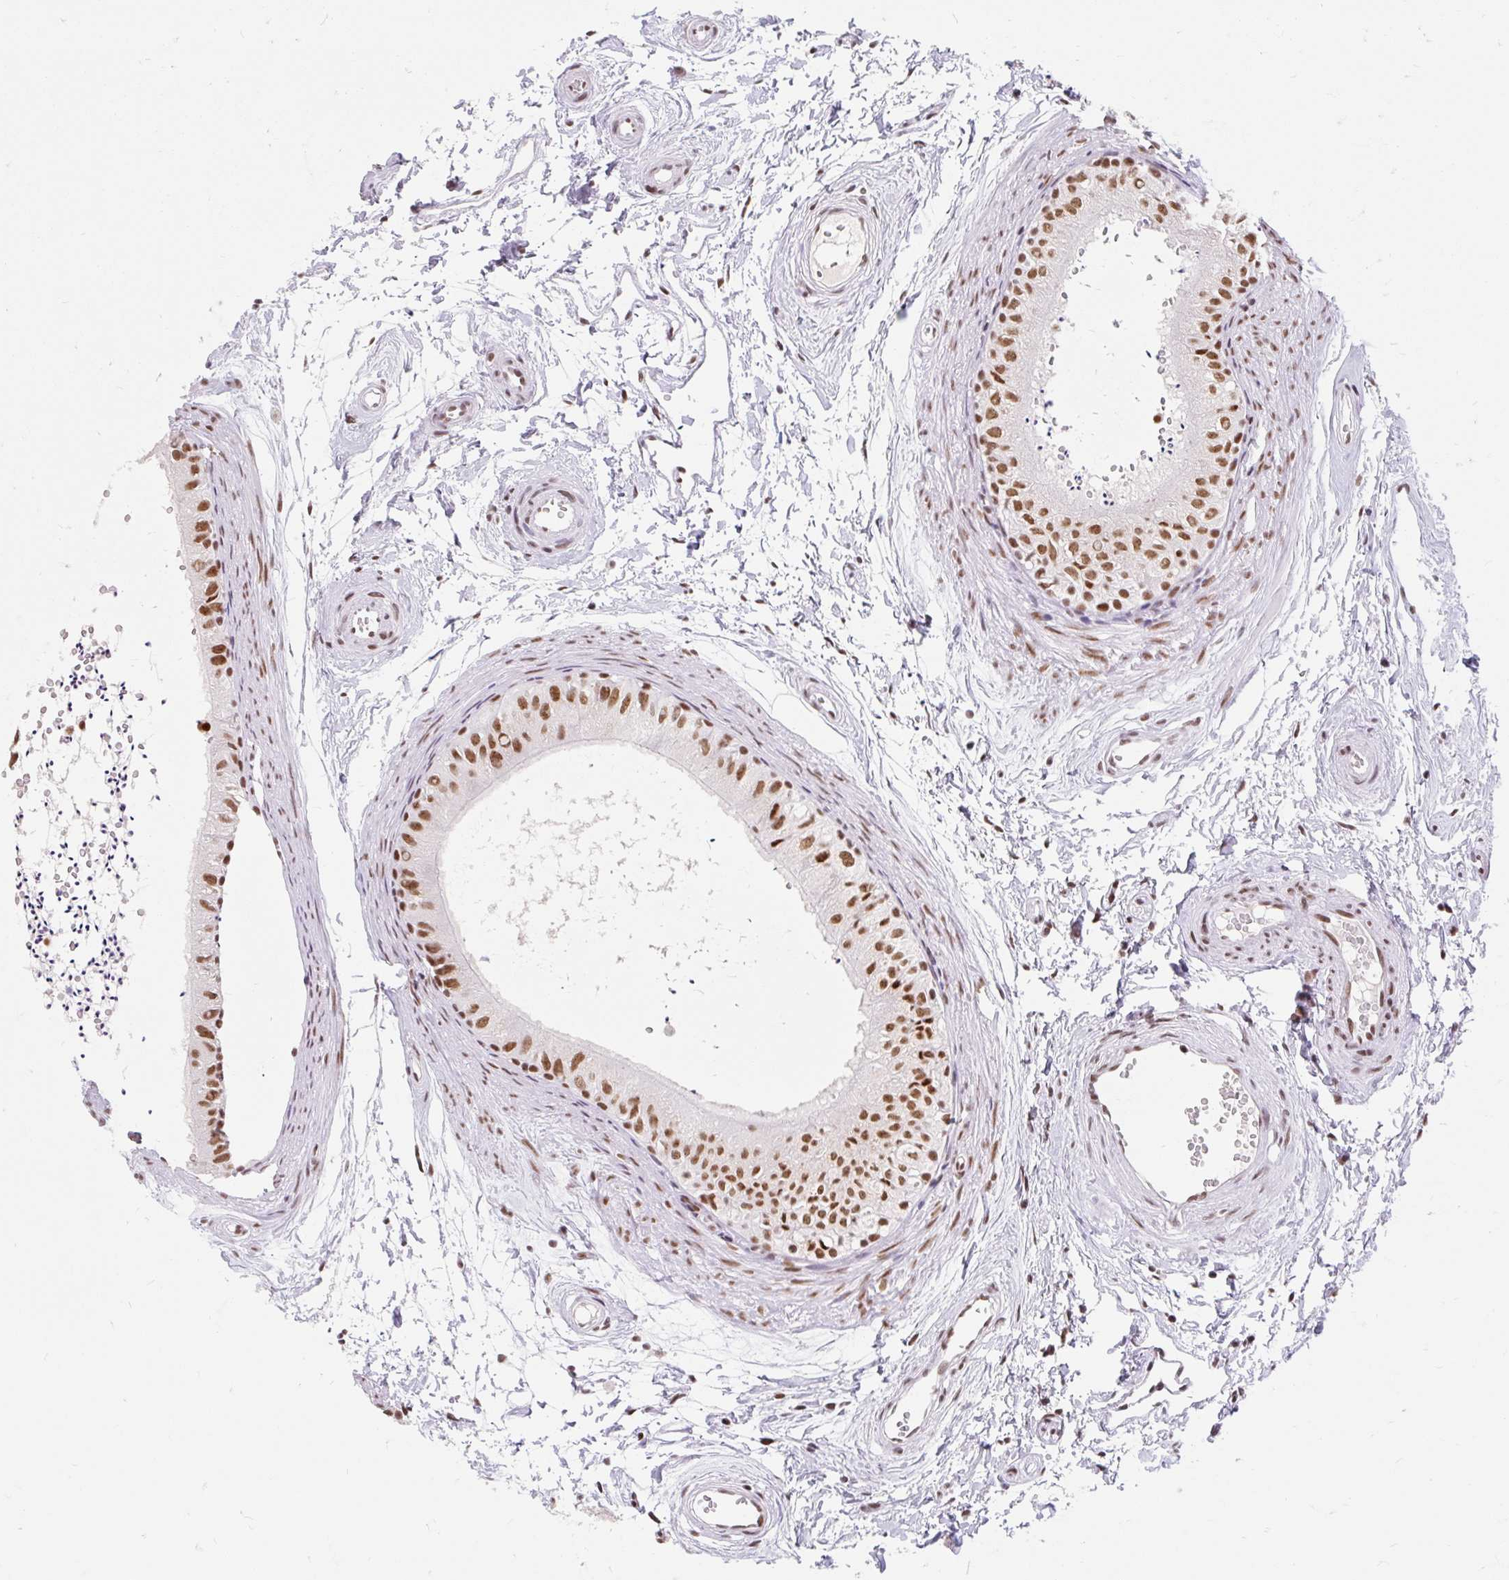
{"staining": {"intensity": "strong", "quantity": ">75%", "location": "nuclear"}, "tissue": "epididymis", "cell_type": "Glandular cells", "image_type": "normal", "snomed": [{"axis": "morphology", "description": "Normal tissue, NOS"}, {"axis": "topography", "description": "Epididymis"}], "caption": "Immunohistochemistry (IHC) staining of normal epididymis, which demonstrates high levels of strong nuclear expression in approximately >75% of glandular cells indicating strong nuclear protein positivity. The staining was performed using DAB (3,3'-diaminobenzidine) (brown) for protein detection and nuclei were counterstained in hematoxylin (blue).", "gene": "SRSF10", "patient": {"sex": "male", "age": 56}}